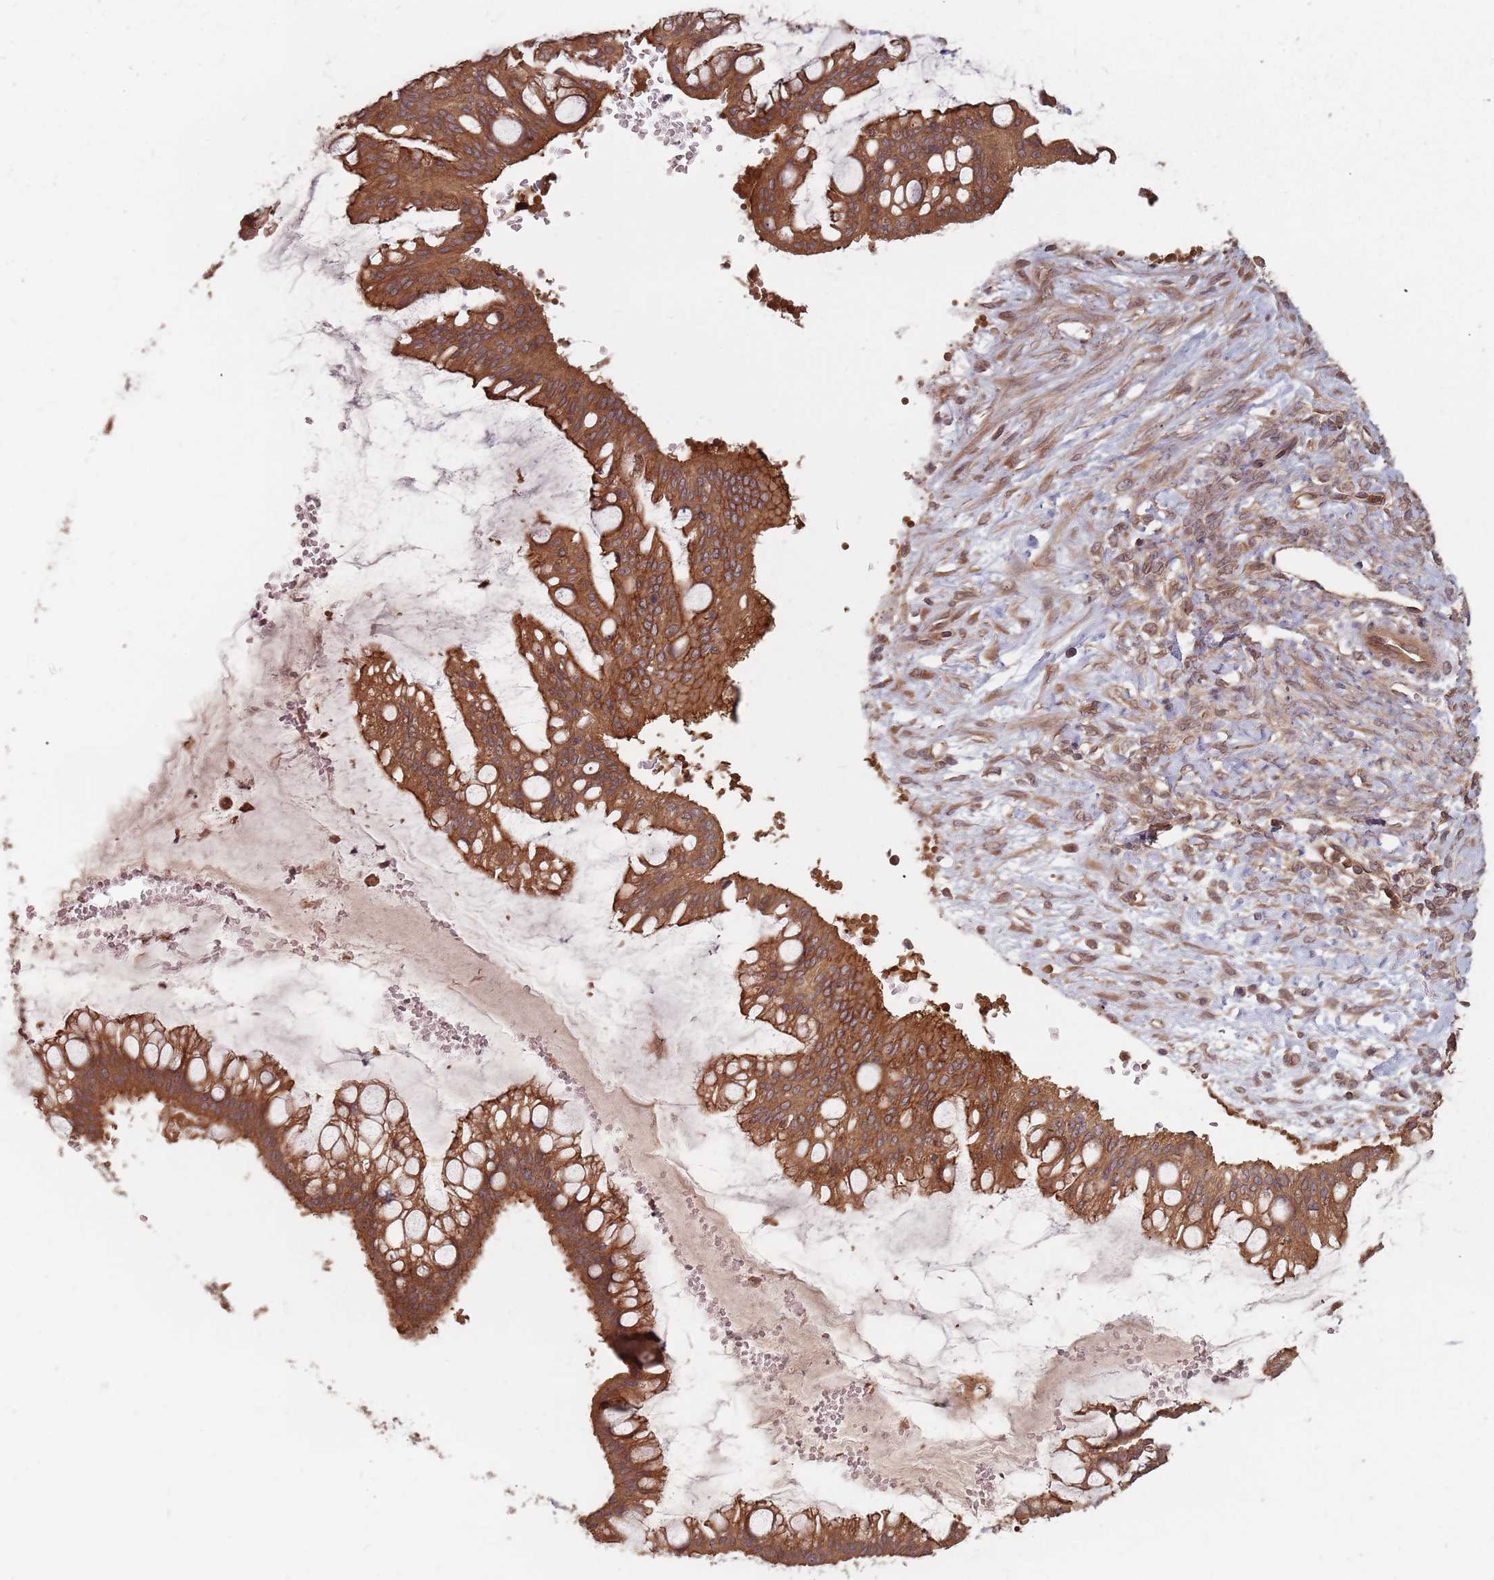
{"staining": {"intensity": "strong", "quantity": ">75%", "location": "cytoplasmic/membranous"}, "tissue": "ovarian cancer", "cell_type": "Tumor cells", "image_type": "cancer", "snomed": [{"axis": "morphology", "description": "Cystadenocarcinoma, mucinous, NOS"}, {"axis": "topography", "description": "Ovary"}], "caption": "Protein positivity by IHC shows strong cytoplasmic/membranous expression in approximately >75% of tumor cells in ovarian cancer.", "gene": "C3orf14", "patient": {"sex": "female", "age": 73}}